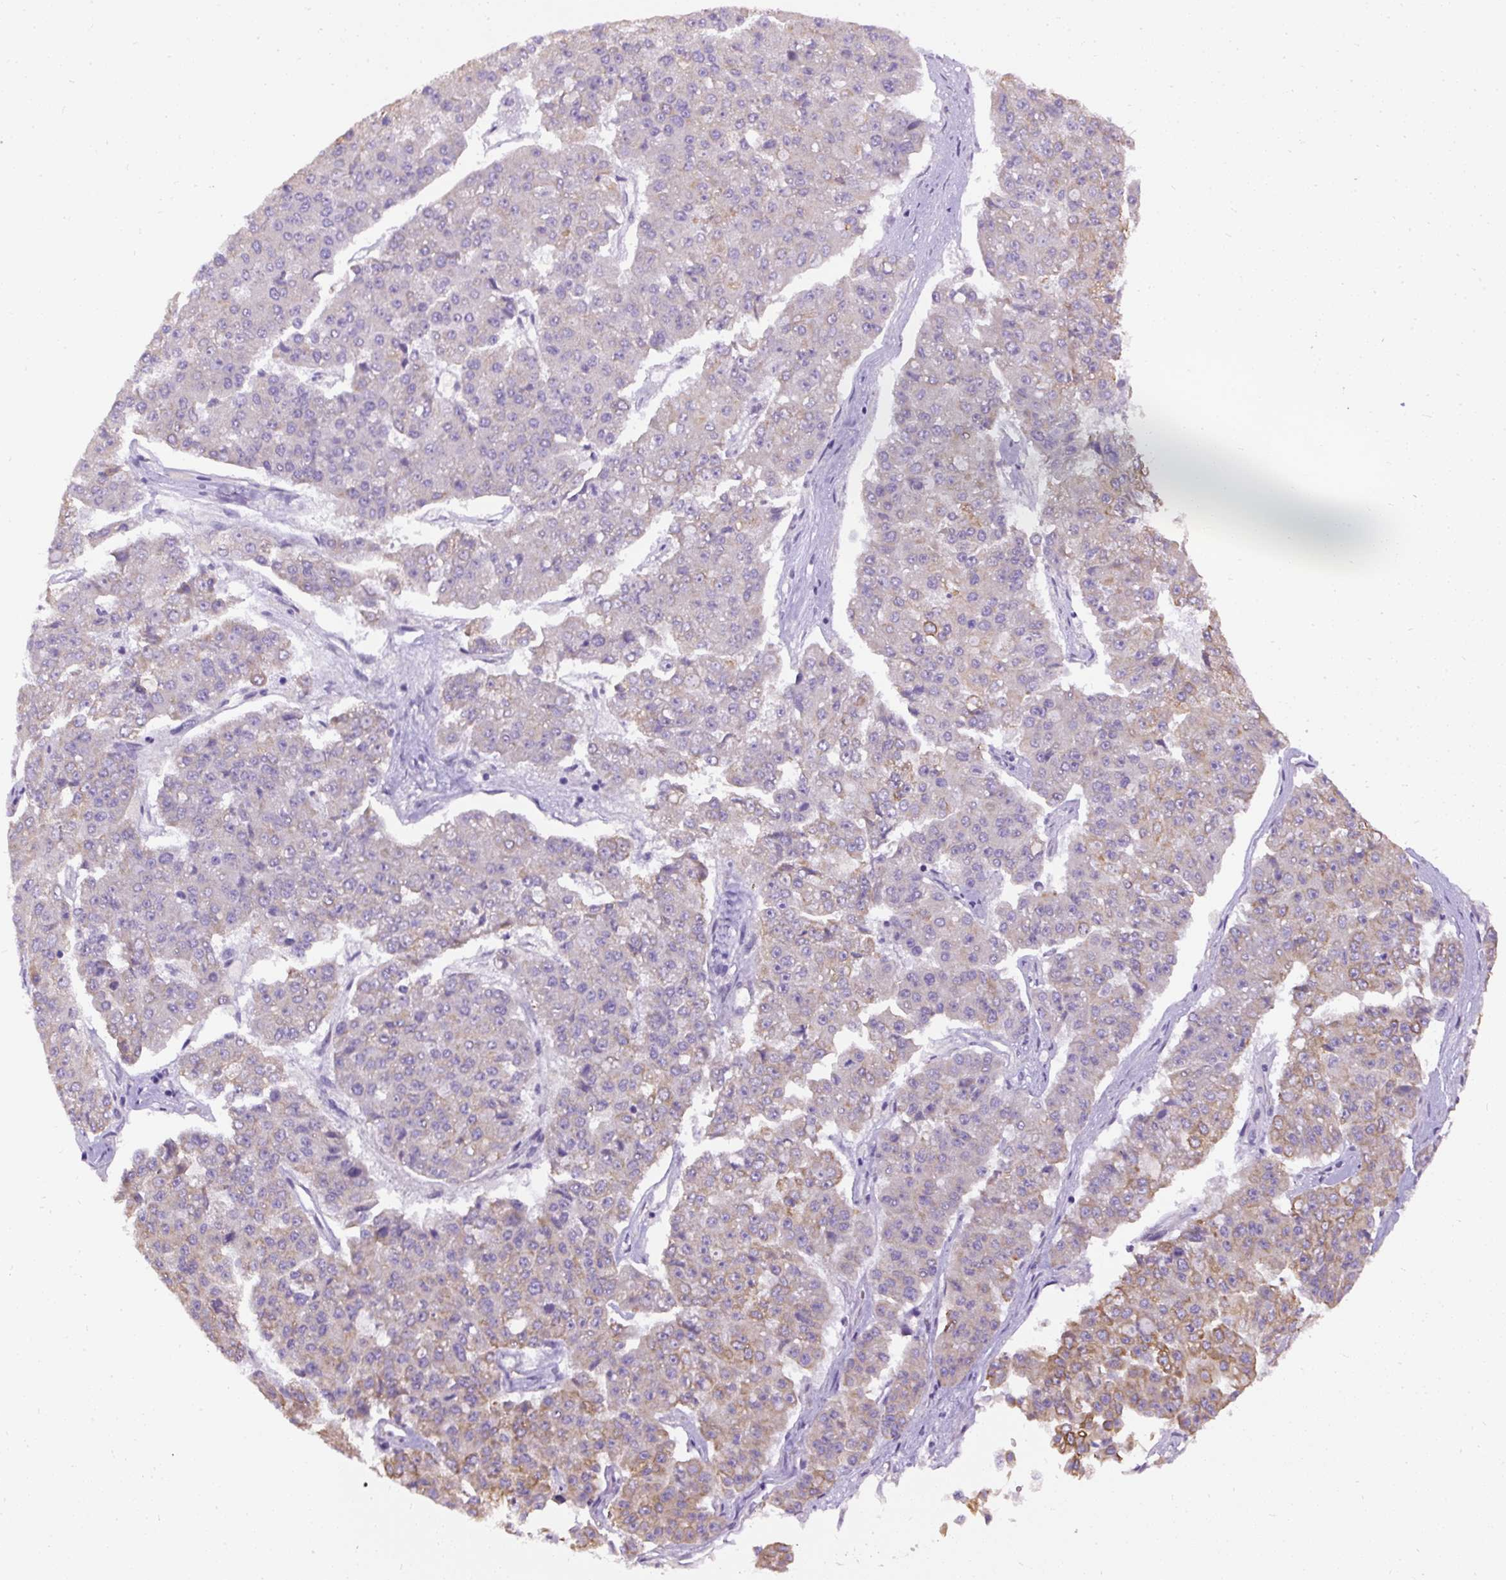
{"staining": {"intensity": "weak", "quantity": "<25%", "location": "cytoplasmic/membranous"}, "tissue": "pancreatic cancer", "cell_type": "Tumor cells", "image_type": "cancer", "snomed": [{"axis": "morphology", "description": "Adenocarcinoma, NOS"}, {"axis": "topography", "description": "Pancreas"}], "caption": "This is a image of immunohistochemistry staining of pancreatic adenocarcinoma, which shows no staining in tumor cells.", "gene": "FAM149A", "patient": {"sex": "male", "age": 50}}